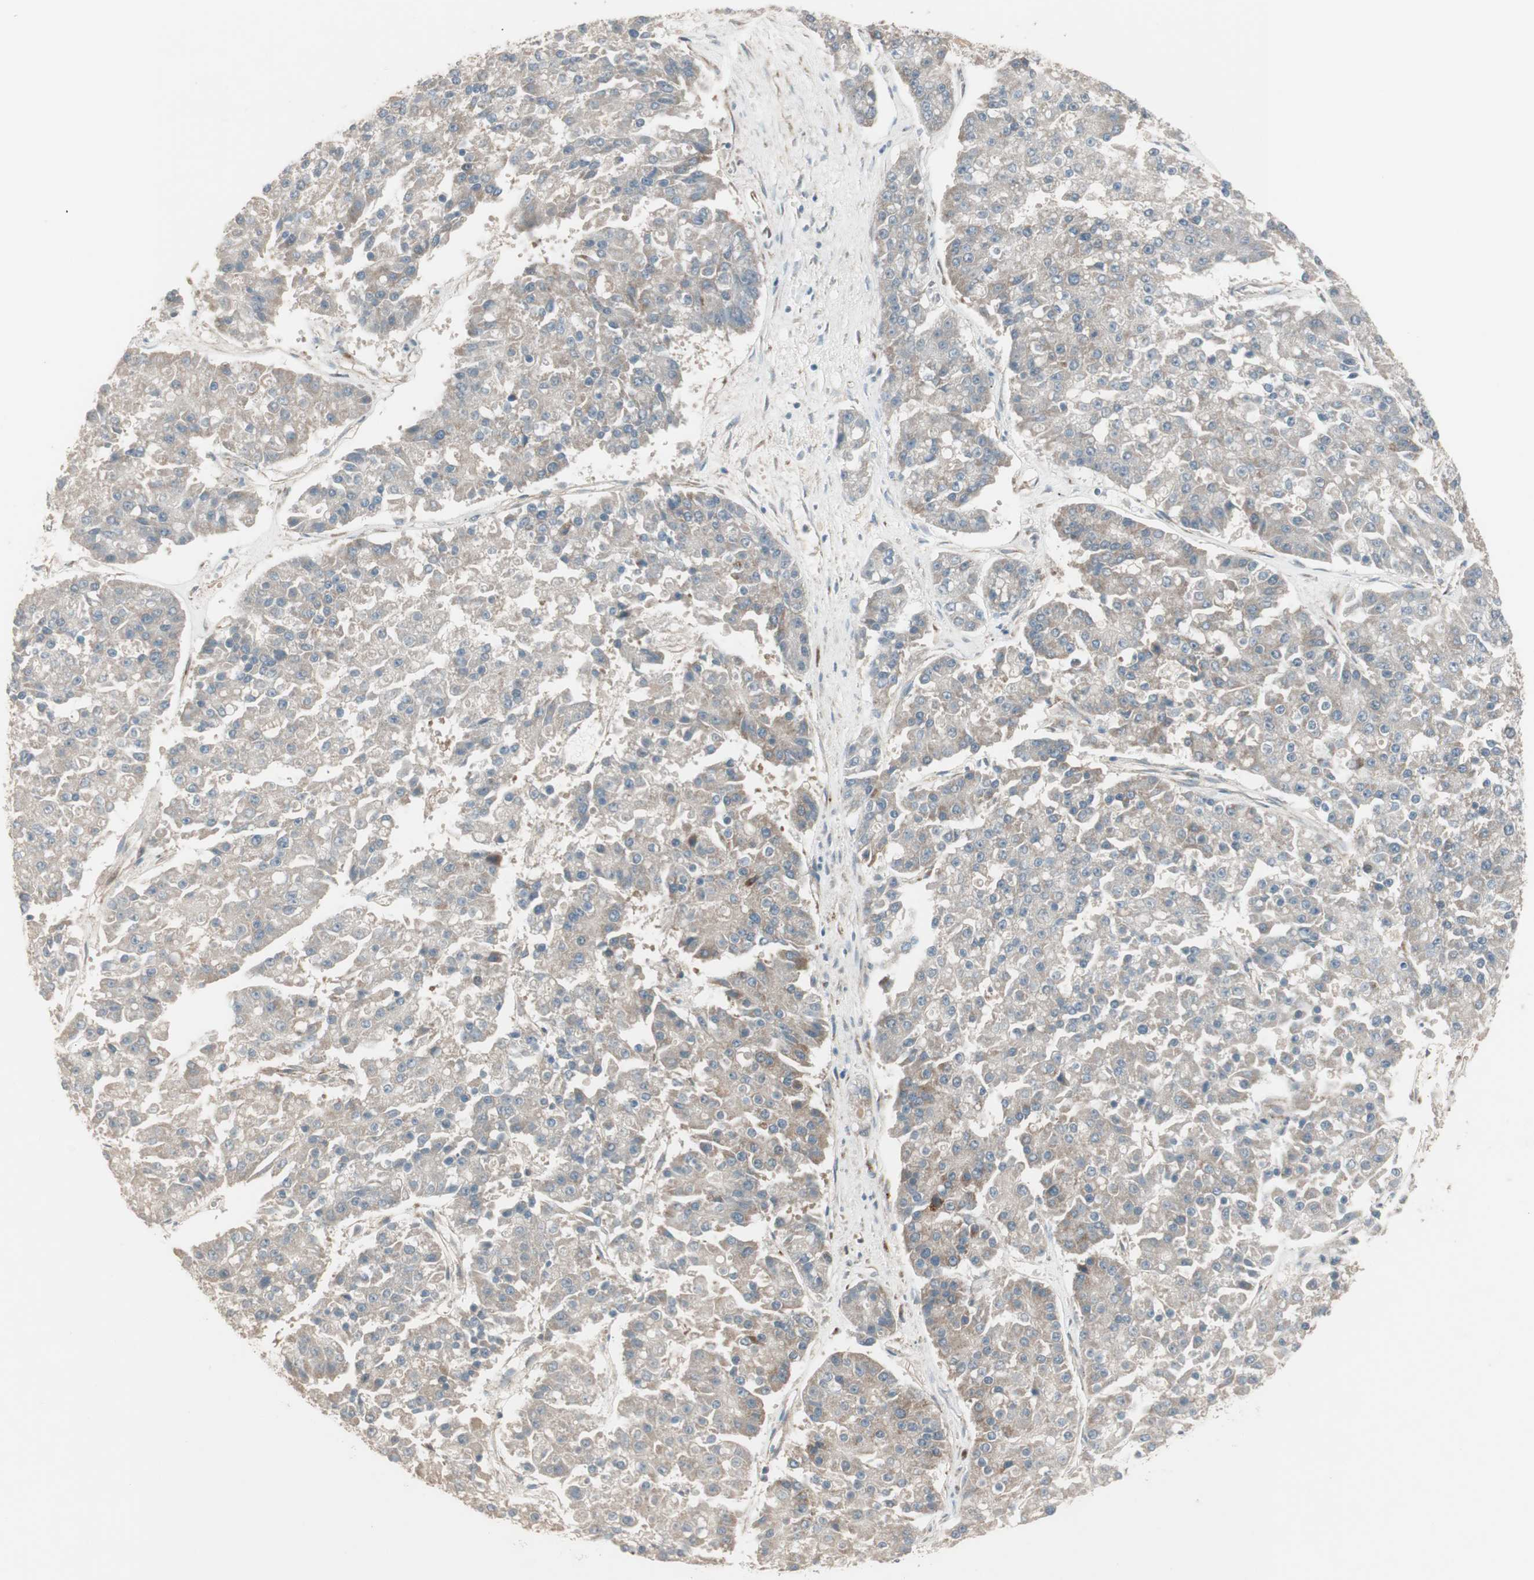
{"staining": {"intensity": "weak", "quantity": ">75%", "location": "cytoplasmic/membranous"}, "tissue": "pancreatic cancer", "cell_type": "Tumor cells", "image_type": "cancer", "snomed": [{"axis": "morphology", "description": "Adenocarcinoma, NOS"}, {"axis": "topography", "description": "Pancreas"}], "caption": "Pancreatic adenocarcinoma stained with a protein marker shows weak staining in tumor cells.", "gene": "PPP2R5E", "patient": {"sex": "male", "age": 50}}